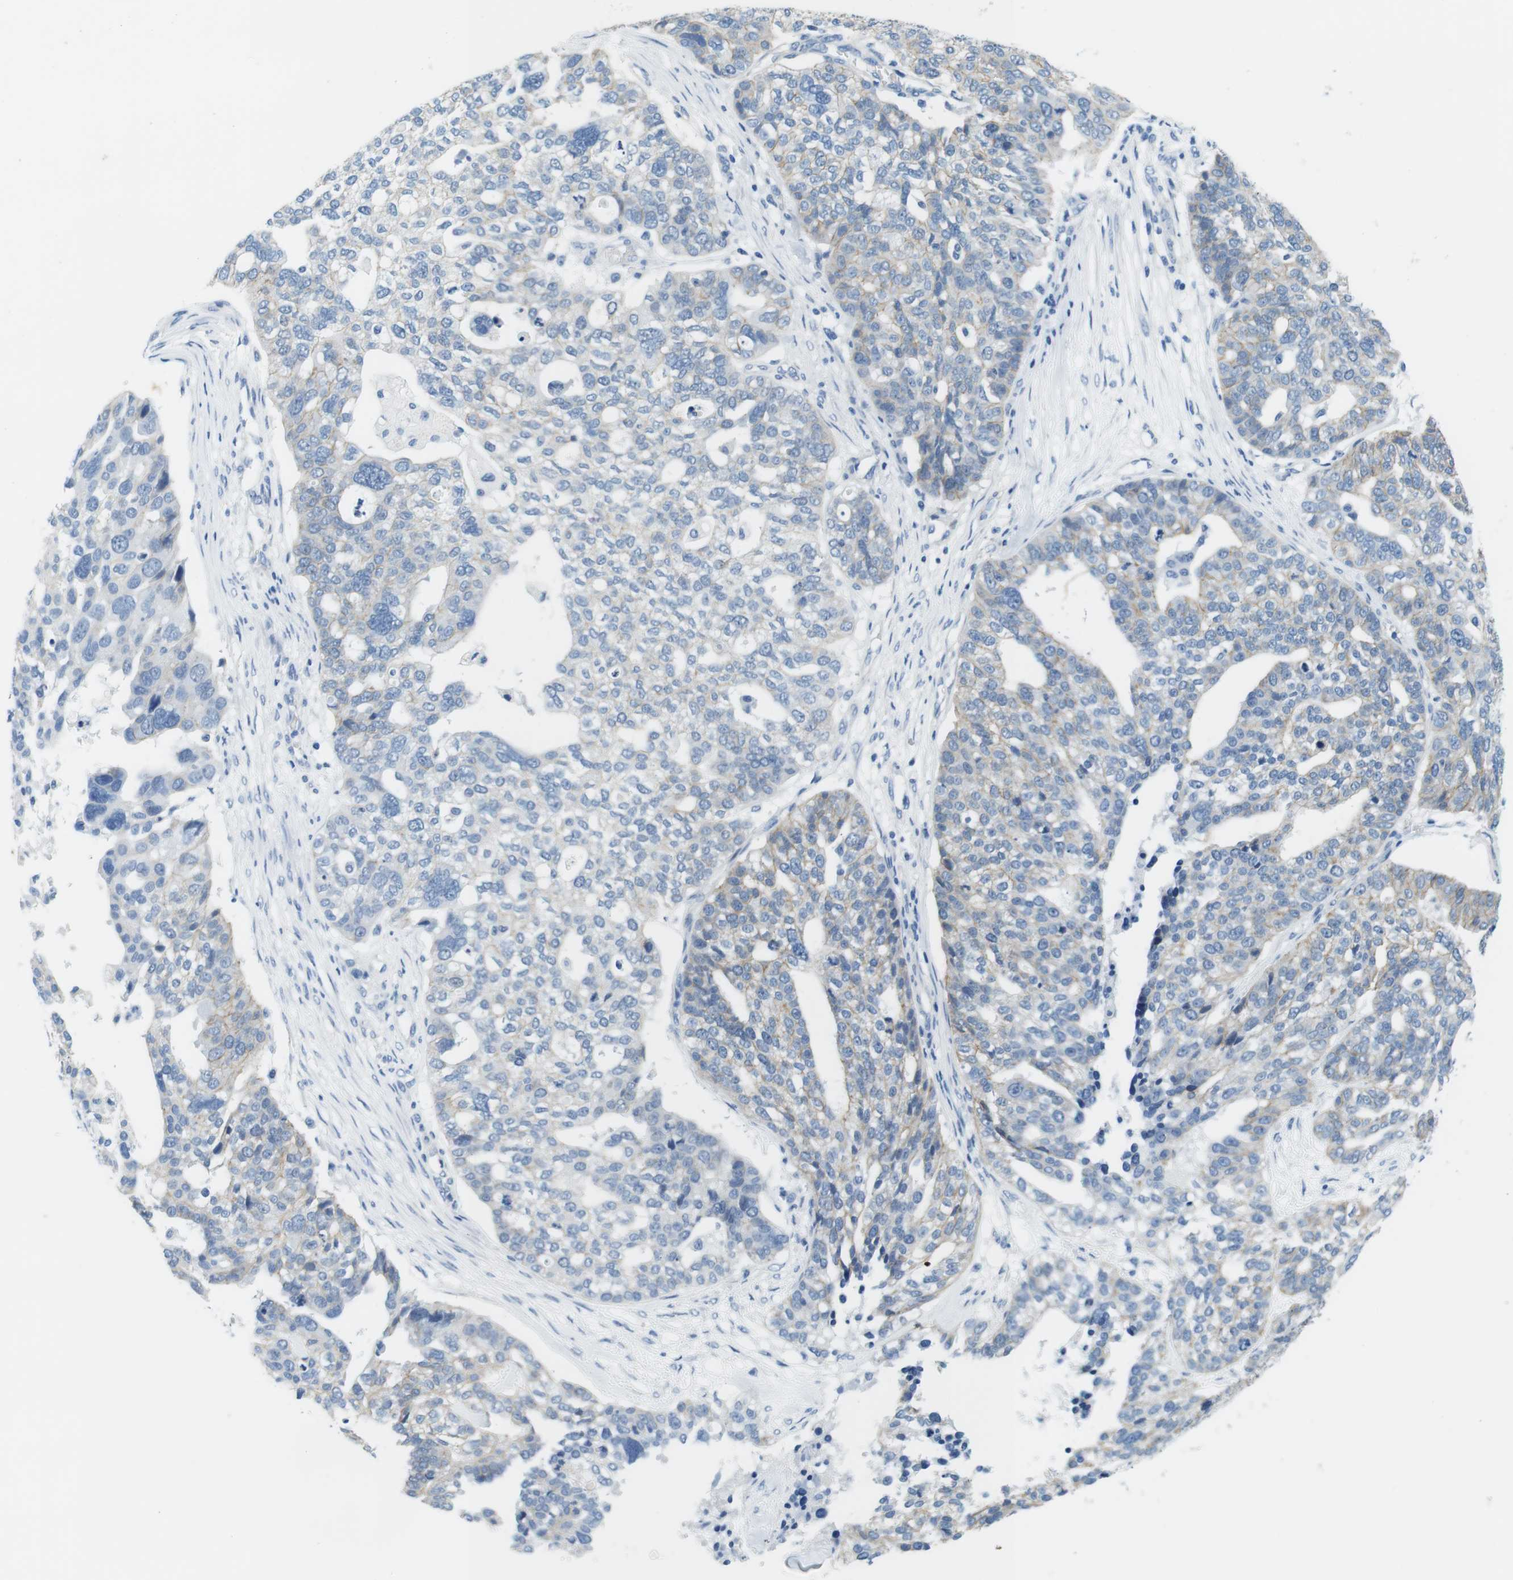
{"staining": {"intensity": "weak", "quantity": ">75%", "location": "cytoplasmic/membranous"}, "tissue": "ovarian cancer", "cell_type": "Tumor cells", "image_type": "cancer", "snomed": [{"axis": "morphology", "description": "Cystadenocarcinoma, serous, NOS"}, {"axis": "topography", "description": "Ovary"}], "caption": "IHC of human ovarian cancer shows low levels of weak cytoplasmic/membranous staining in approximately >75% of tumor cells.", "gene": "SLC6A6", "patient": {"sex": "female", "age": 59}}